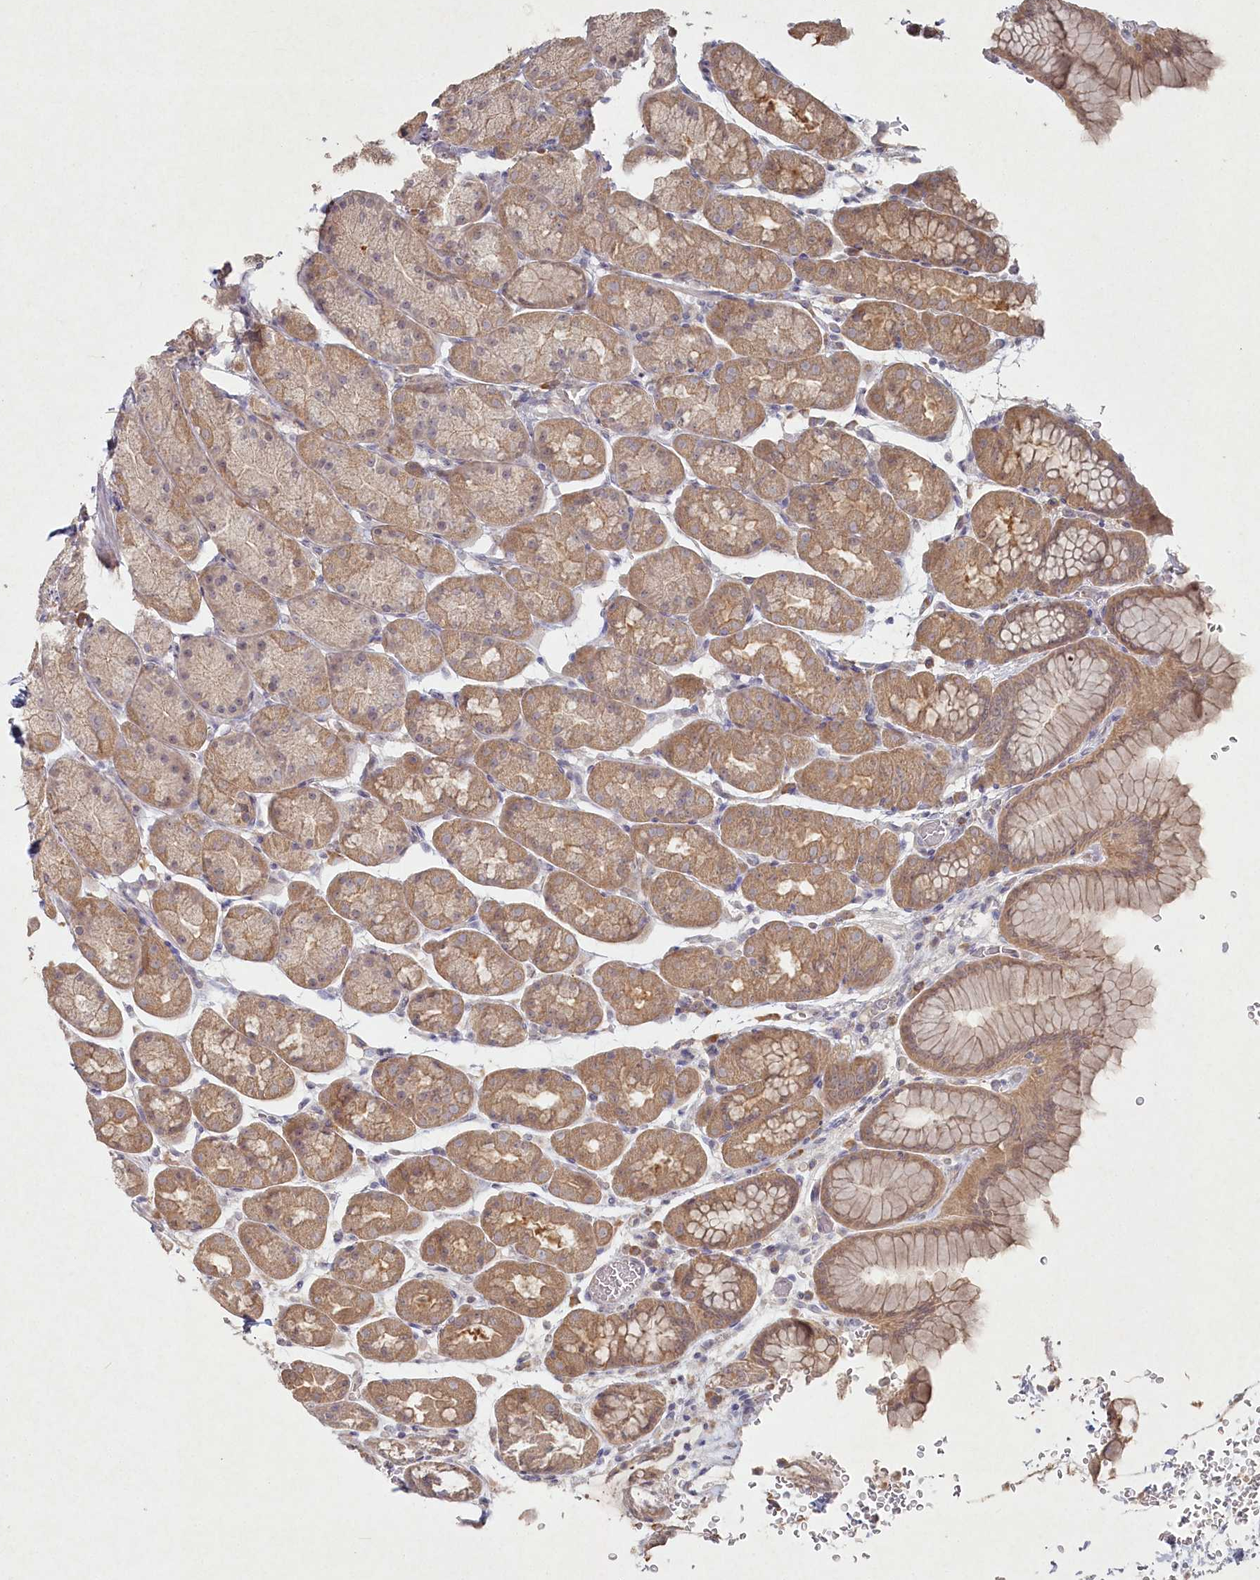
{"staining": {"intensity": "moderate", "quantity": ">75%", "location": "cytoplasmic/membranous"}, "tissue": "stomach", "cell_type": "Glandular cells", "image_type": "normal", "snomed": [{"axis": "morphology", "description": "Normal tissue, NOS"}, {"axis": "topography", "description": "Stomach"}], "caption": "IHC of unremarkable human stomach displays medium levels of moderate cytoplasmic/membranous positivity in about >75% of glandular cells. IHC stains the protein in brown and the nuclei are stained blue.", "gene": "TGFBRAP1", "patient": {"sex": "male", "age": 42}}